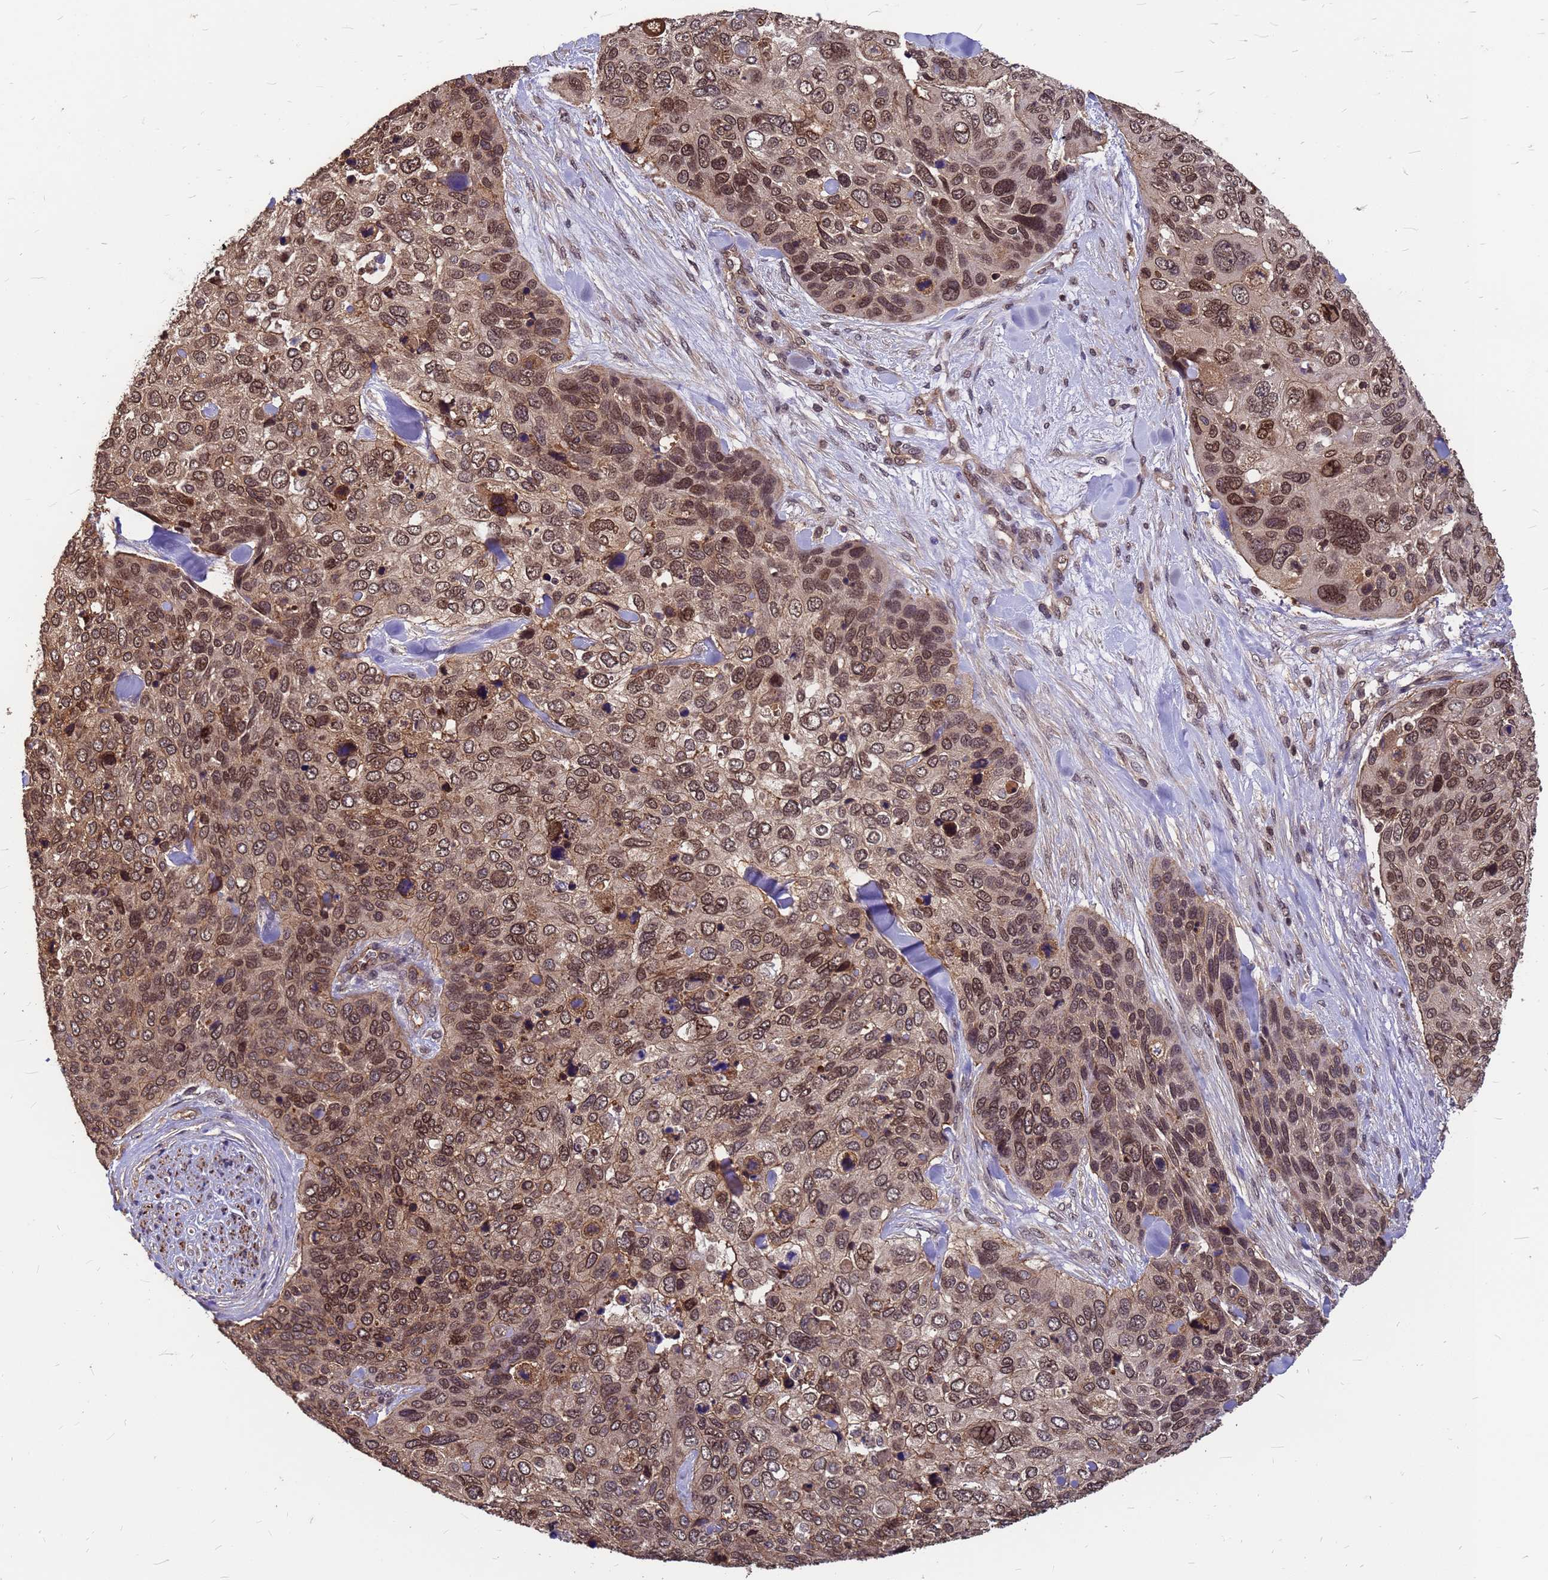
{"staining": {"intensity": "moderate", "quantity": ">75%", "location": "cytoplasmic/membranous,nuclear"}, "tissue": "skin cancer", "cell_type": "Tumor cells", "image_type": "cancer", "snomed": [{"axis": "morphology", "description": "Basal cell carcinoma"}, {"axis": "topography", "description": "Skin"}], "caption": "Skin cancer (basal cell carcinoma) tissue shows moderate cytoplasmic/membranous and nuclear expression in about >75% of tumor cells", "gene": "C1orf35", "patient": {"sex": "female", "age": 74}}